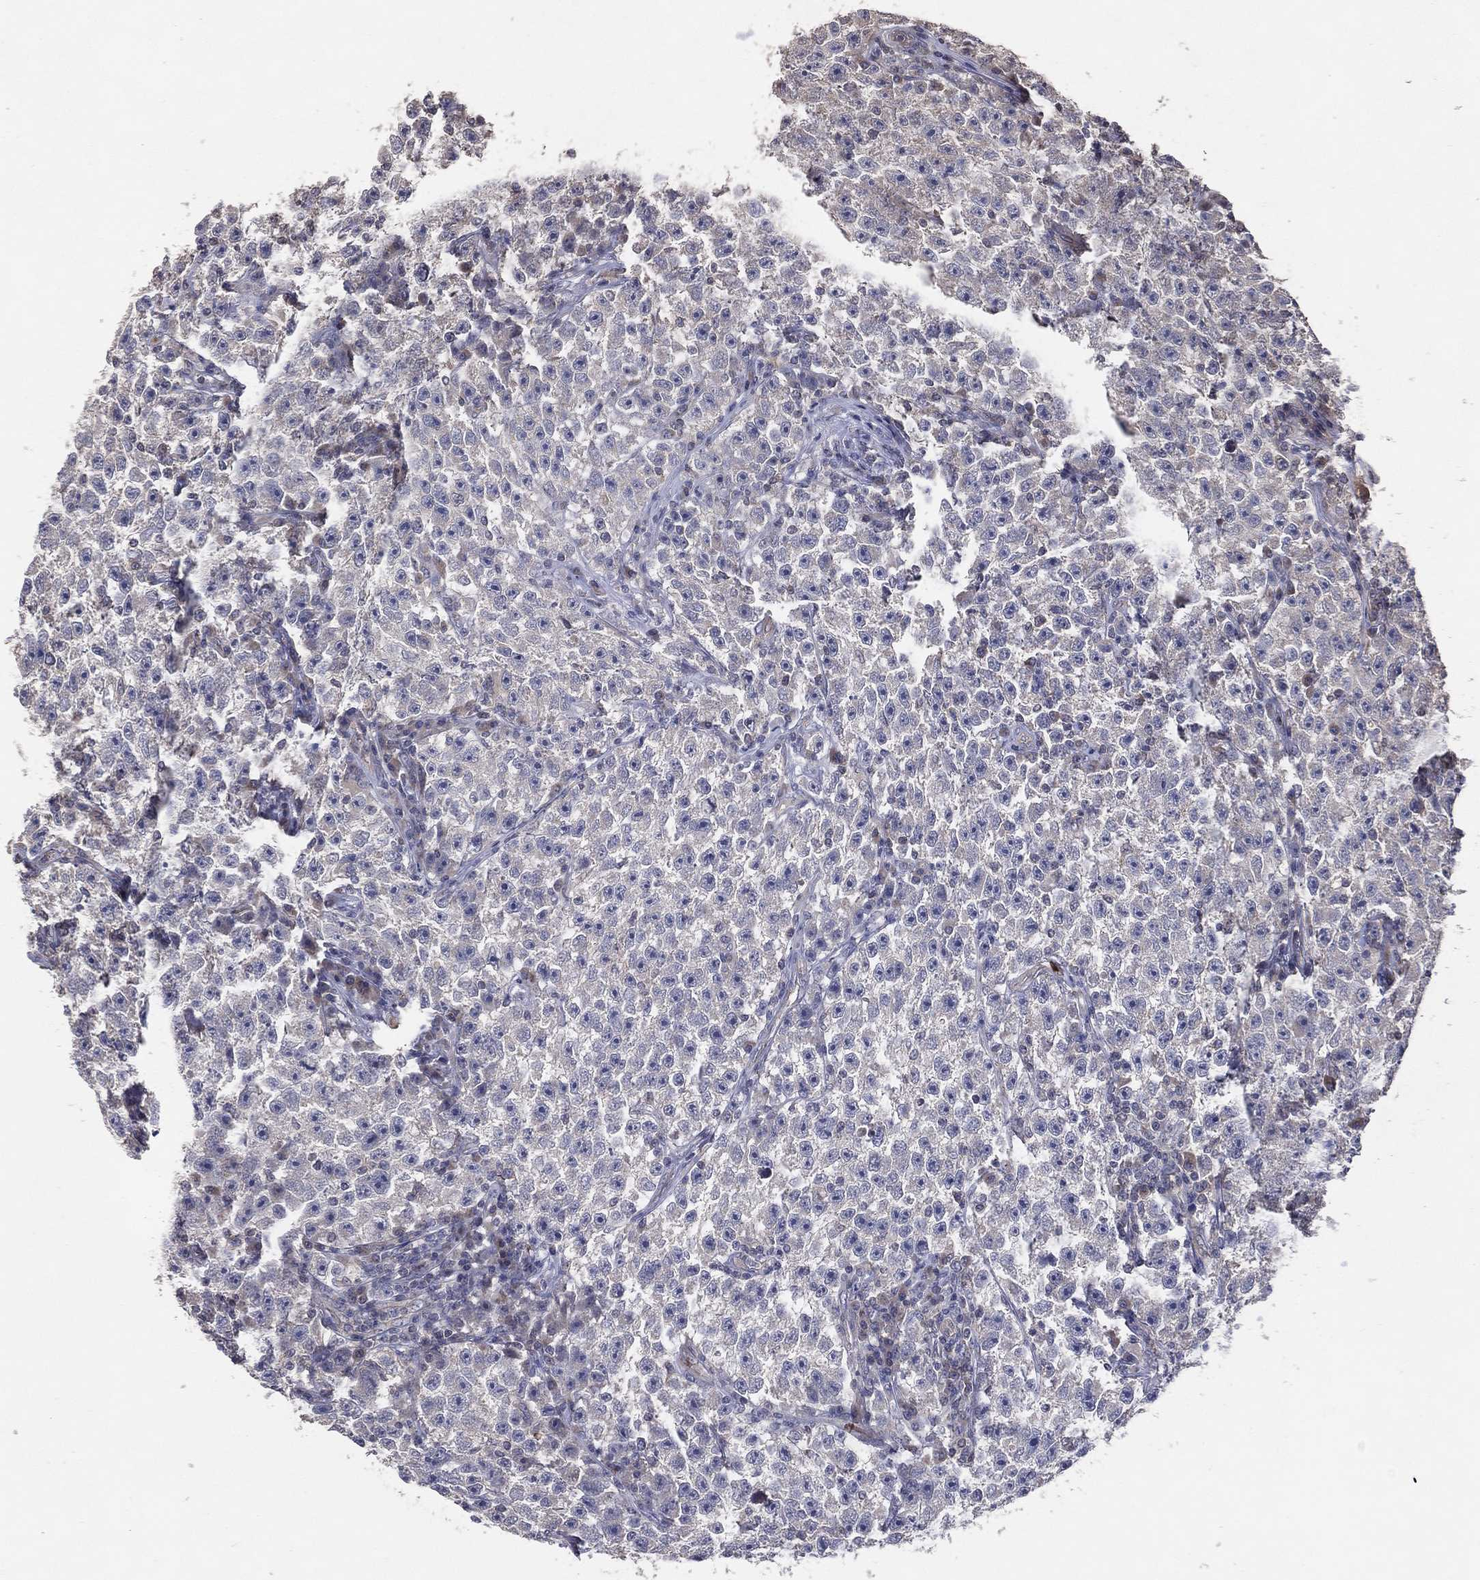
{"staining": {"intensity": "negative", "quantity": "none", "location": "none"}, "tissue": "testis cancer", "cell_type": "Tumor cells", "image_type": "cancer", "snomed": [{"axis": "morphology", "description": "Seminoma, NOS"}, {"axis": "topography", "description": "Testis"}], "caption": "Tumor cells are negative for protein expression in human testis cancer.", "gene": "DNAH7", "patient": {"sex": "male", "age": 22}}